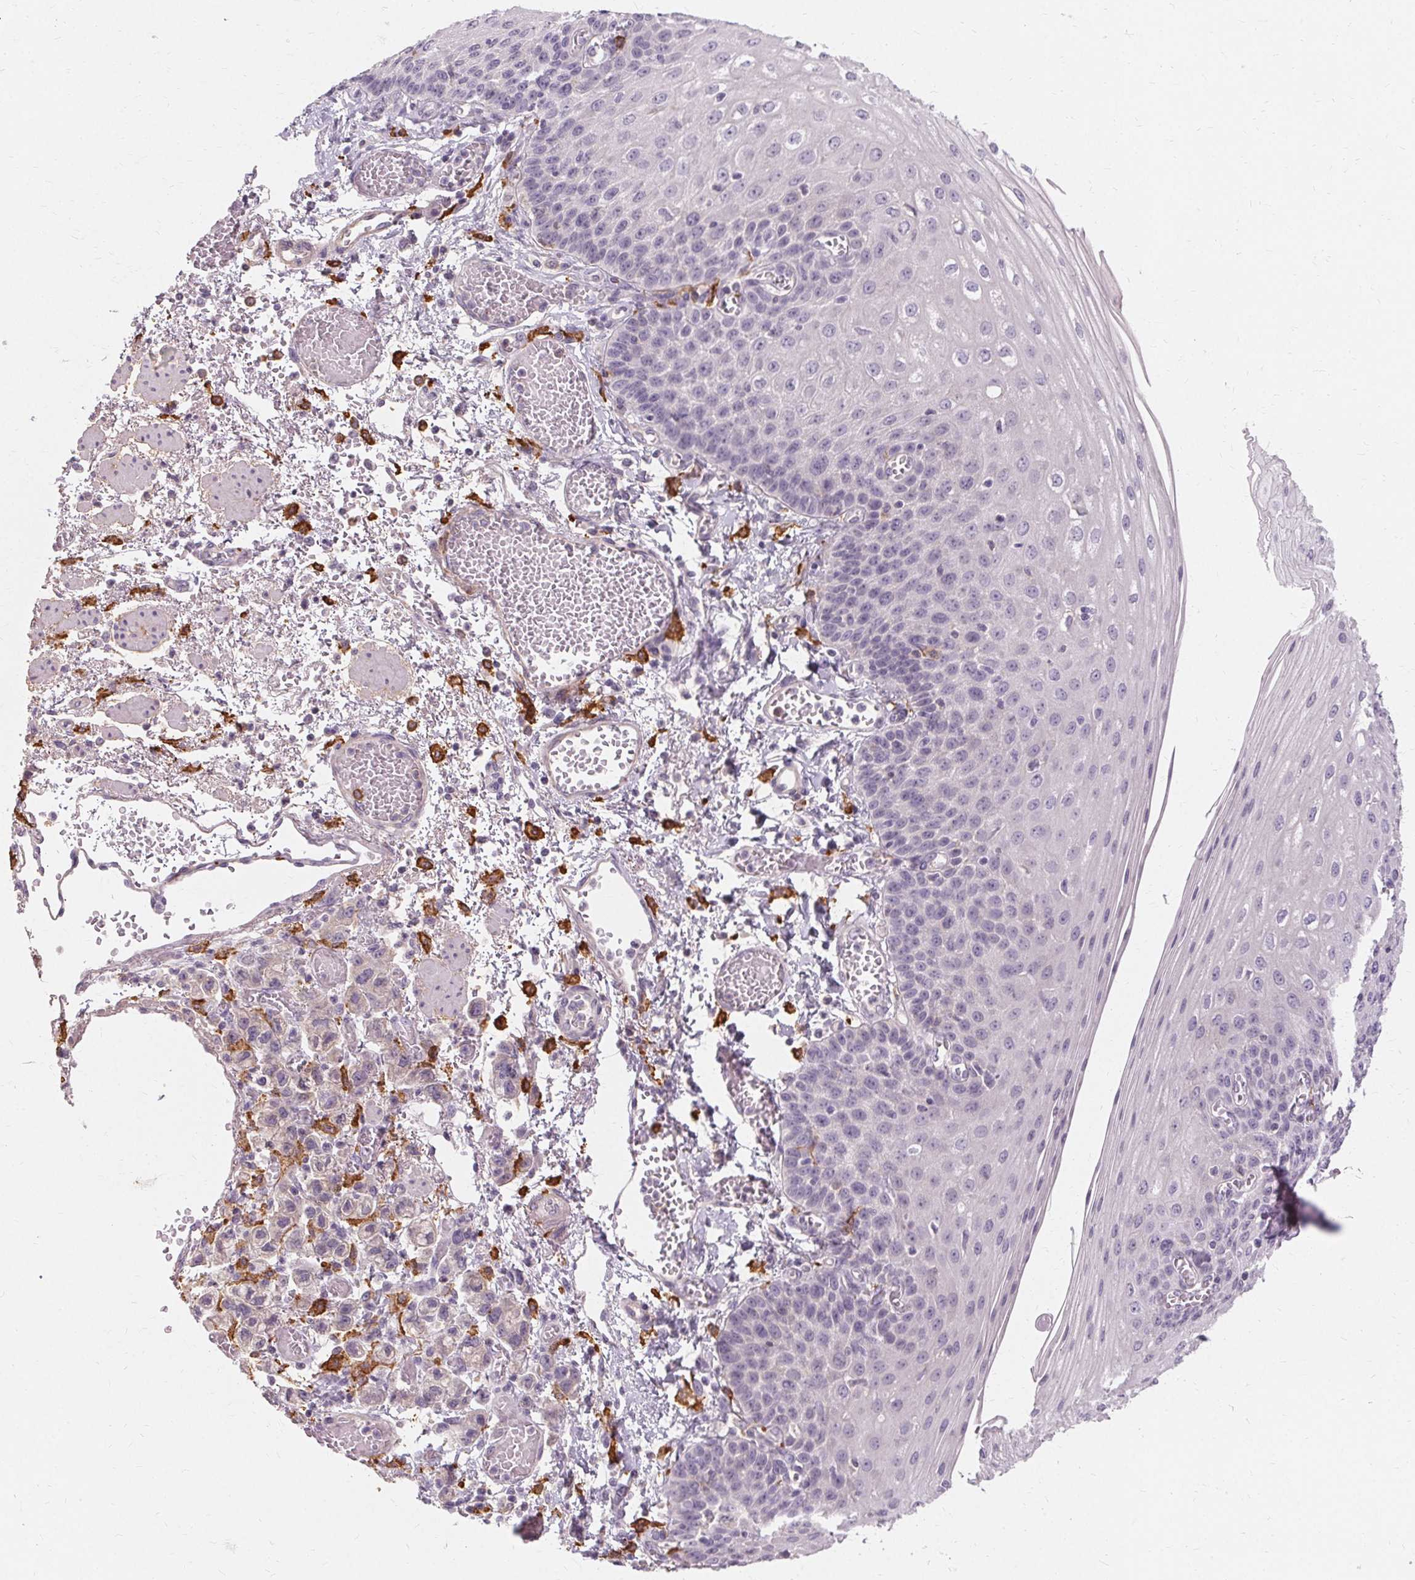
{"staining": {"intensity": "negative", "quantity": "none", "location": "none"}, "tissue": "esophagus", "cell_type": "Squamous epithelial cells", "image_type": "normal", "snomed": [{"axis": "morphology", "description": "Normal tissue, NOS"}, {"axis": "morphology", "description": "Adenocarcinoma, NOS"}, {"axis": "topography", "description": "Esophagus"}], "caption": "IHC image of benign esophagus: esophagus stained with DAB (3,3'-diaminobenzidine) reveals no significant protein positivity in squamous epithelial cells.", "gene": "IFNGR1", "patient": {"sex": "male", "age": 81}}